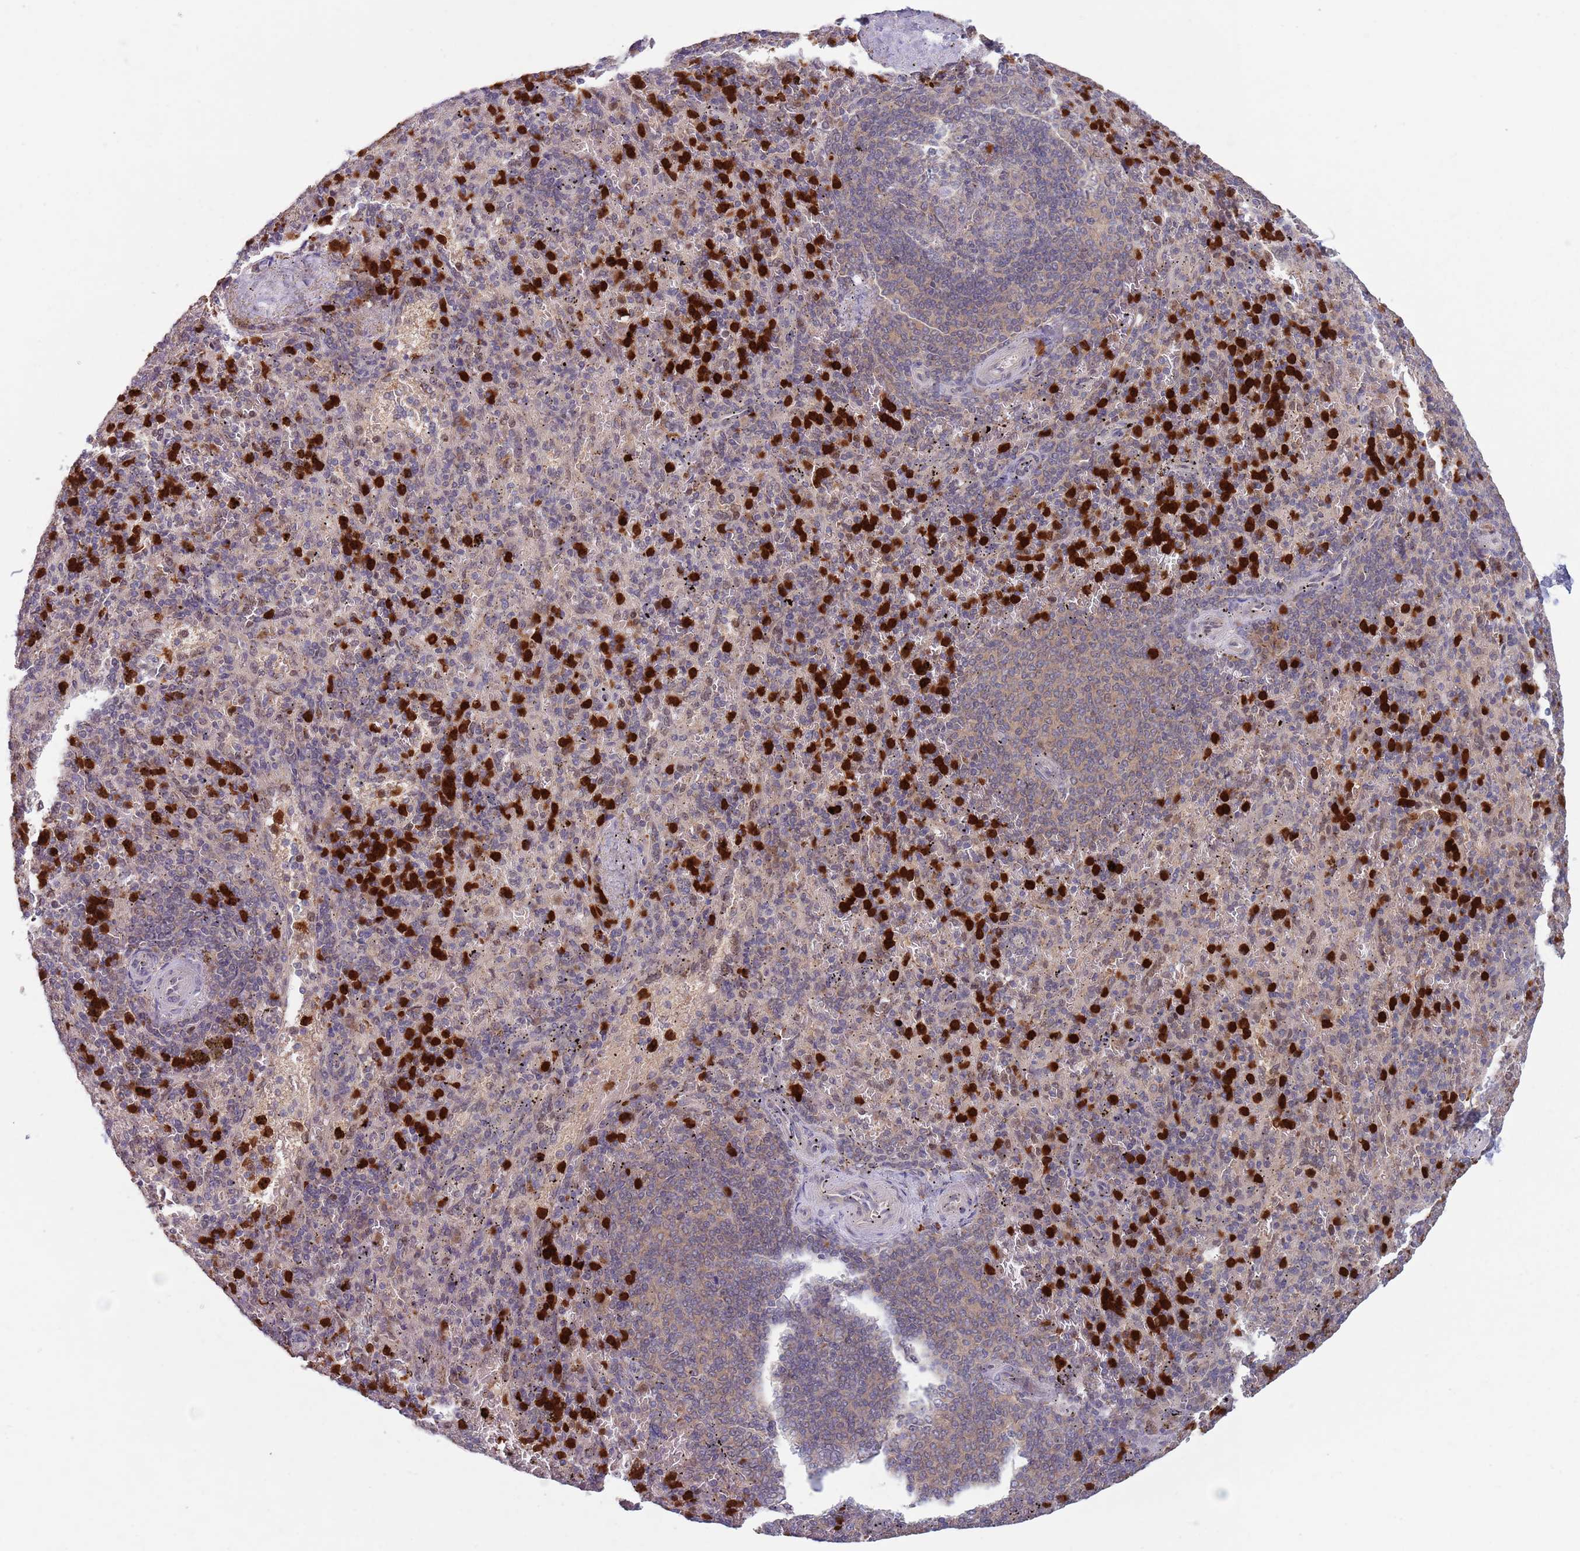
{"staining": {"intensity": "strong", "quantity": "25%-75%", "location": "cytoplasmic/membranous"}, "tissue": "spleen", "cell_type": "Cells in red pulp", "image_type": "normal", "snomed": [{"axis": "morphology", "description": "Normal tissue, NOS"}, {"axis": "topography", "description": "Spleen"}], "caption": "Strong cytoplasmic/membranous staining is appreciated in approximately 25%-75% of cells in red pulp in unremarkable spleen. The staining was performed using DAB (3,3'-diaminobenzidine), with brown indicating positive protein expression. Nuclei are stained blue with hematoxylin.", "gene": "TYW1B", "patient": {"sex": "male", "age": 82}}